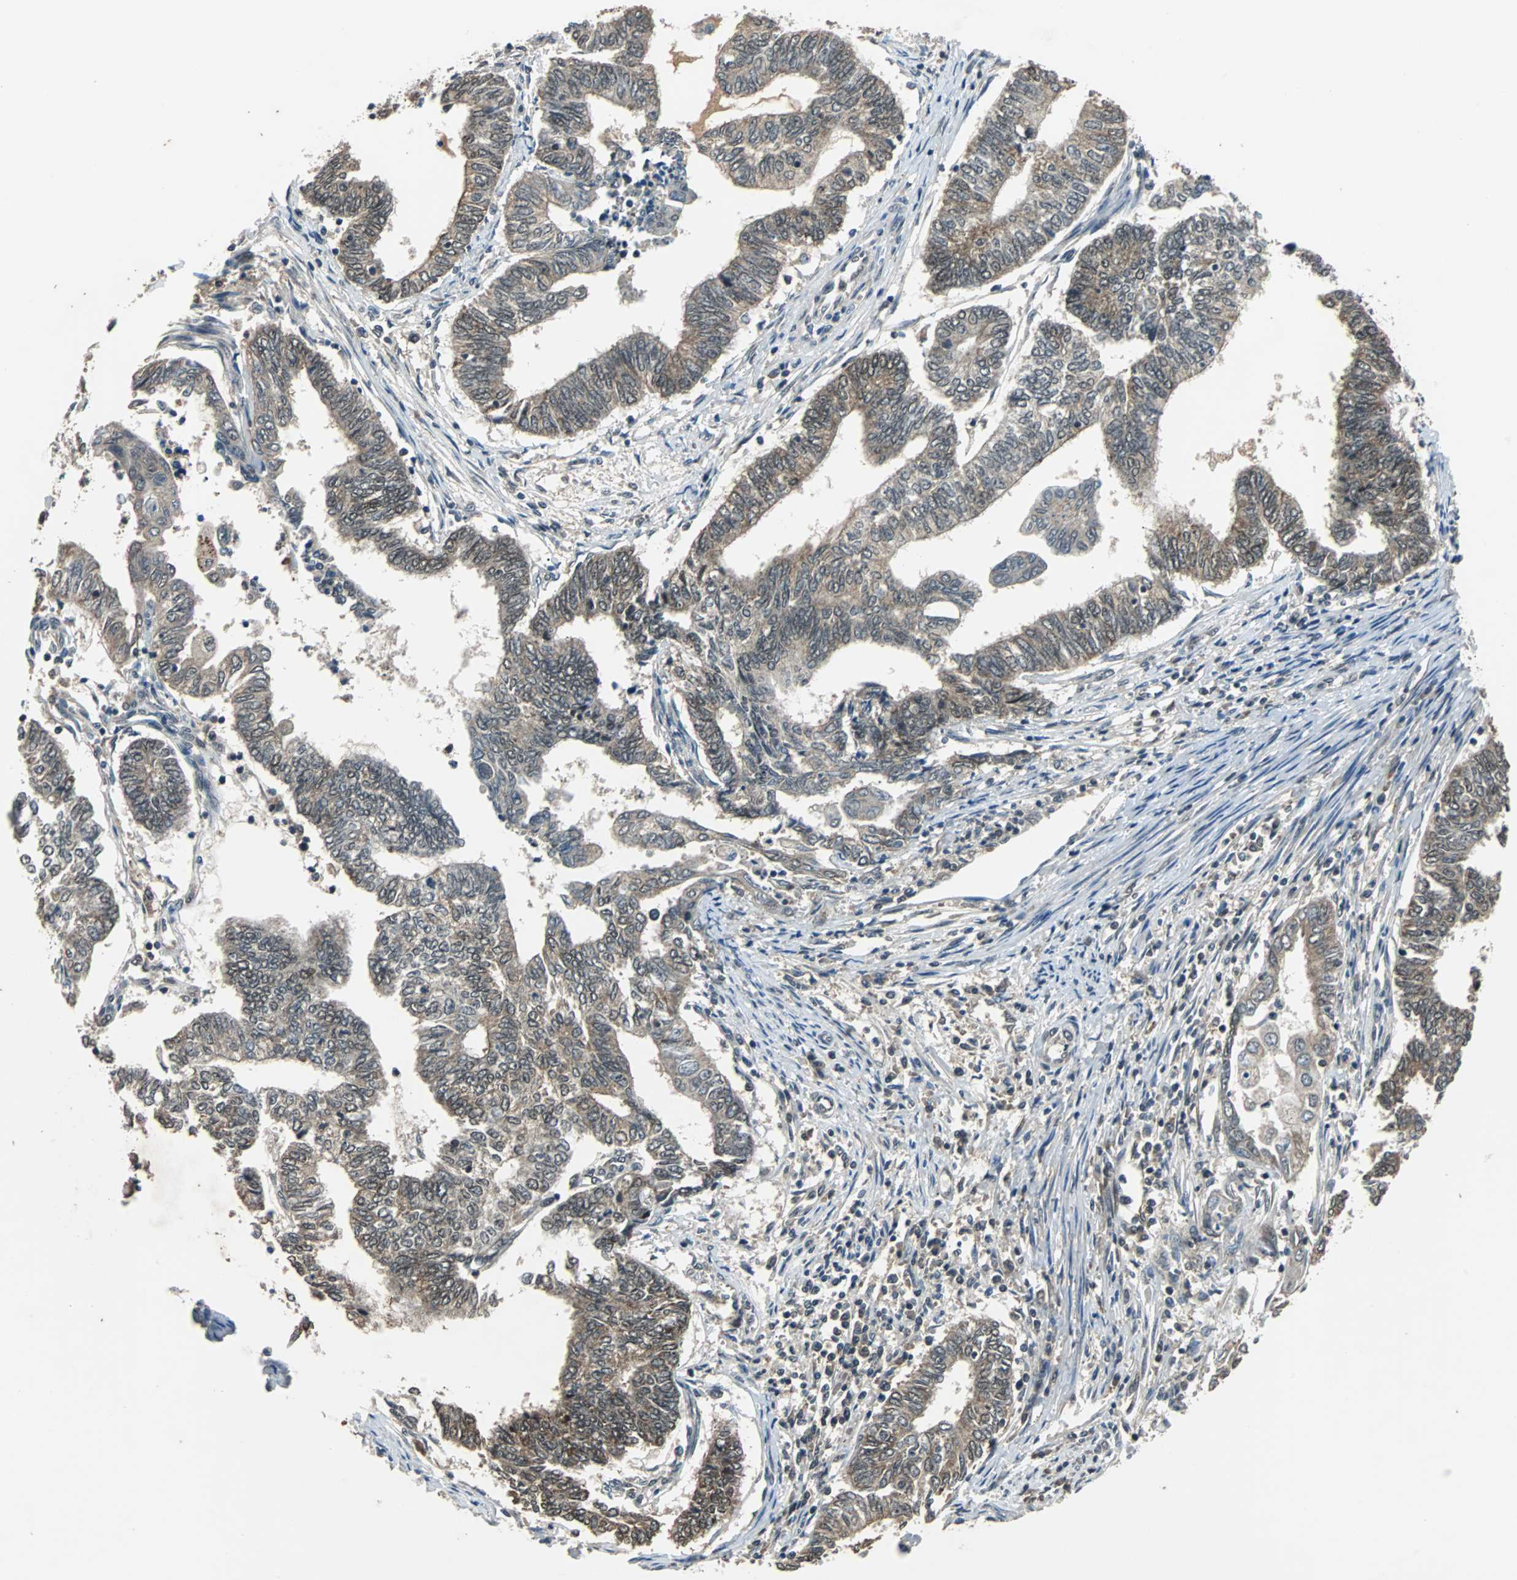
{"staining": {"intensity": "weak", "quantity": ">75%", "location": "cytoplasmic/membranous"}, "tissue": "endometrial cancer", "cell_type": "Tumor cells", "image_type": "cancer", "snomed": [{"axis": "morphology", "description": "Adenocarcinoma, NOS"}, {"axis": "topography", "description": "Uterus"}, {"axis": "topography", "description": "Endometrium"}], "caption": "High-magnification brightfield microscopy of endometrial adenocarcinoma stained with DAB (3,3'-diaminobenzidine) (brown) and counterstained with hematoxylin (blue). tumor cells exhibit weak cytoplasmic/membranous expression is appreciated in approximately>75% of cells.", "gene": "PHC1", "patient": {"sex": "female", "age": 70}}